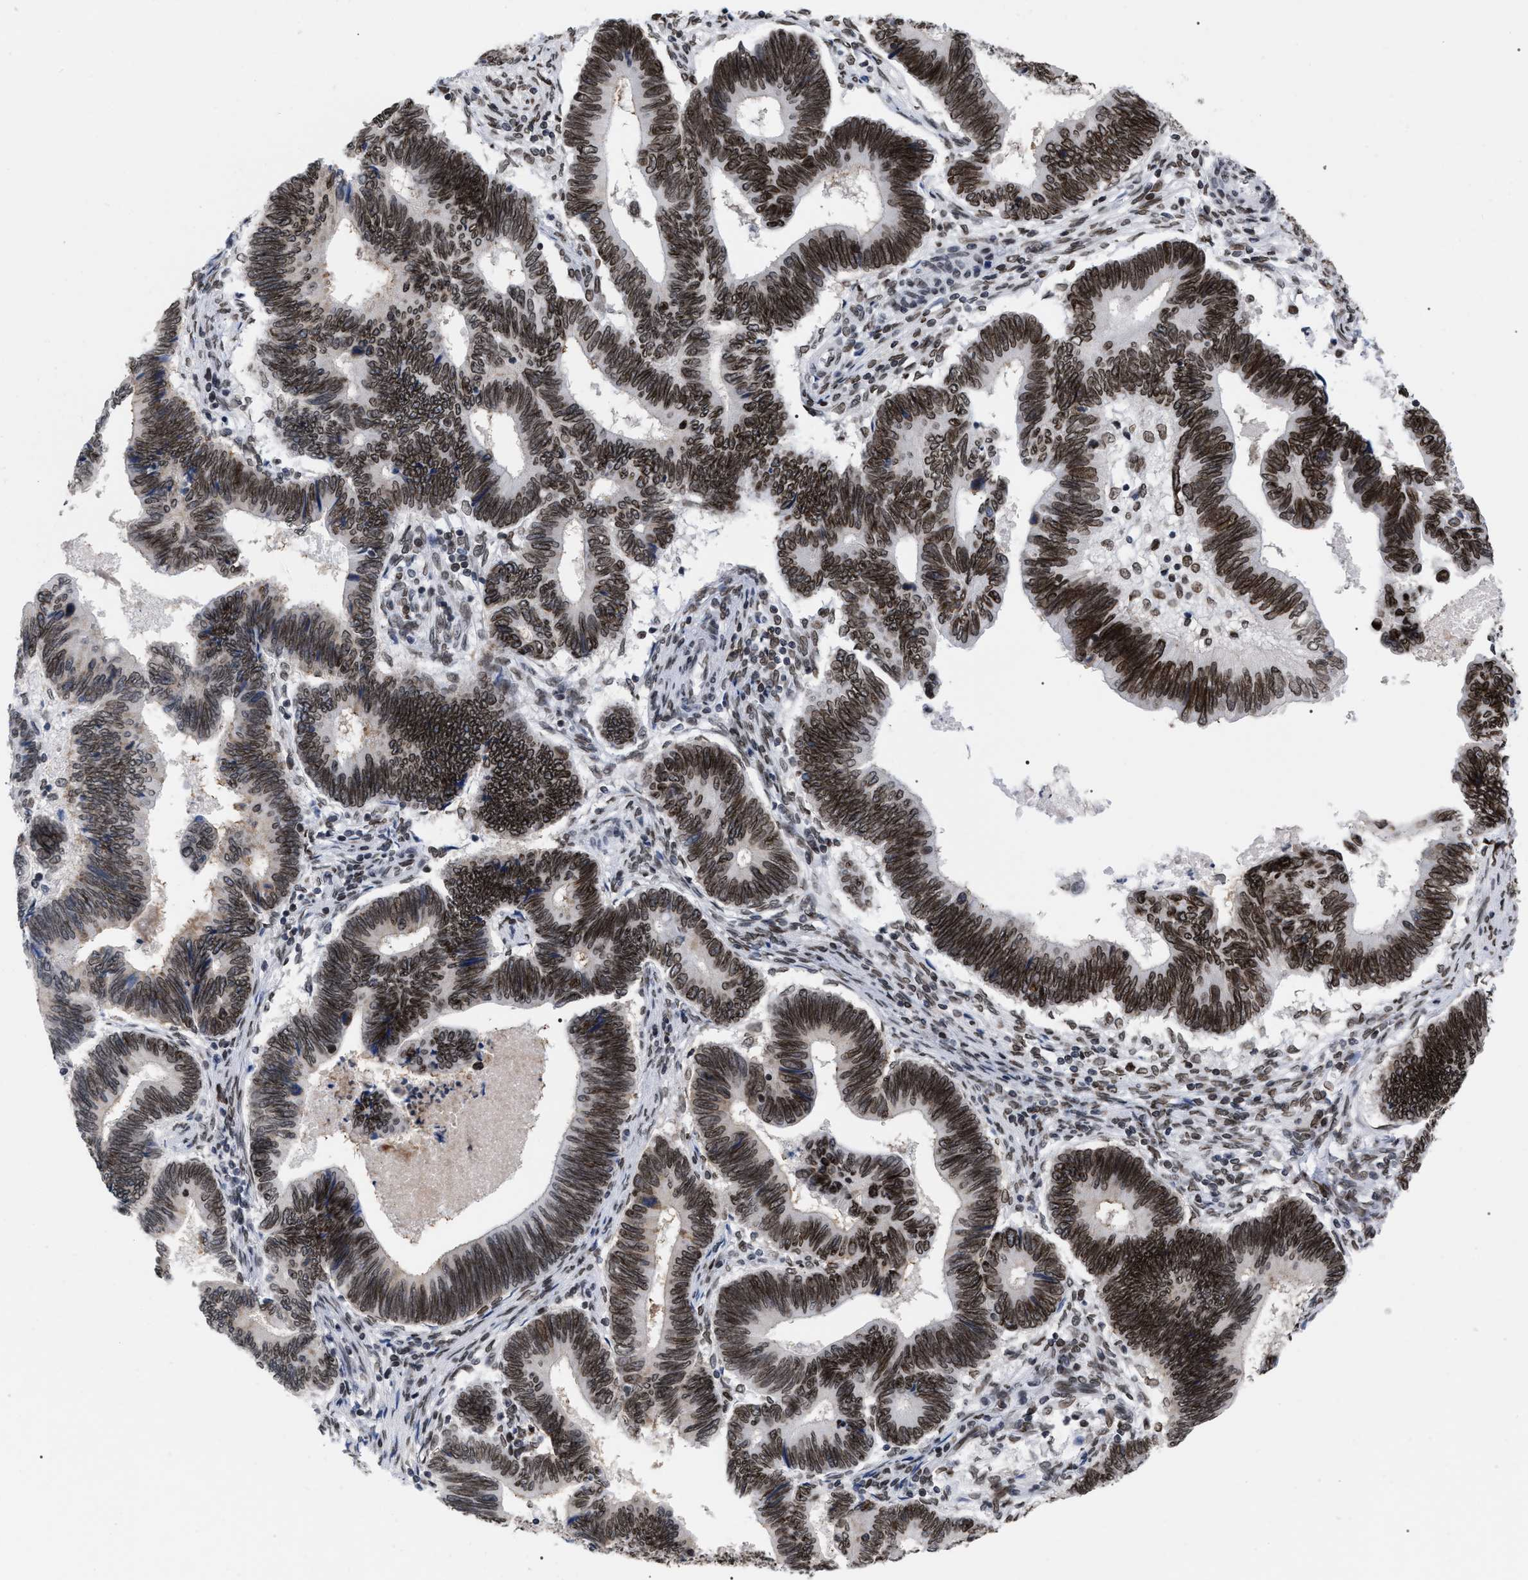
{"staining": {"intensity": "strong", "quantity": ">75%", "location": "cytoplasmic/membranous,nuclear"}, "tissue": "pancreatic cancer", "cell_type": "Tumor cells", "image_type": "cancer", "snomed": [{"axis": "morphology", "description": "Adenocarcinoma, NOS"}, {"axis": "topography", "description": "Pancreas"}], "caption": "Pancreatic cancer (adenocarcinoma) tissue demonstrates strong cytoplasmic/membranous and nuclear positivity in approximately >75% of tumor cells, visualized by immunohistochemistry. (Stains: DAB in brown, nuclei in blue, Microscopy: brightfield microscopy at high magnification).", "gene": "TPR", "patient": {"sex": "female", "age": 70}}